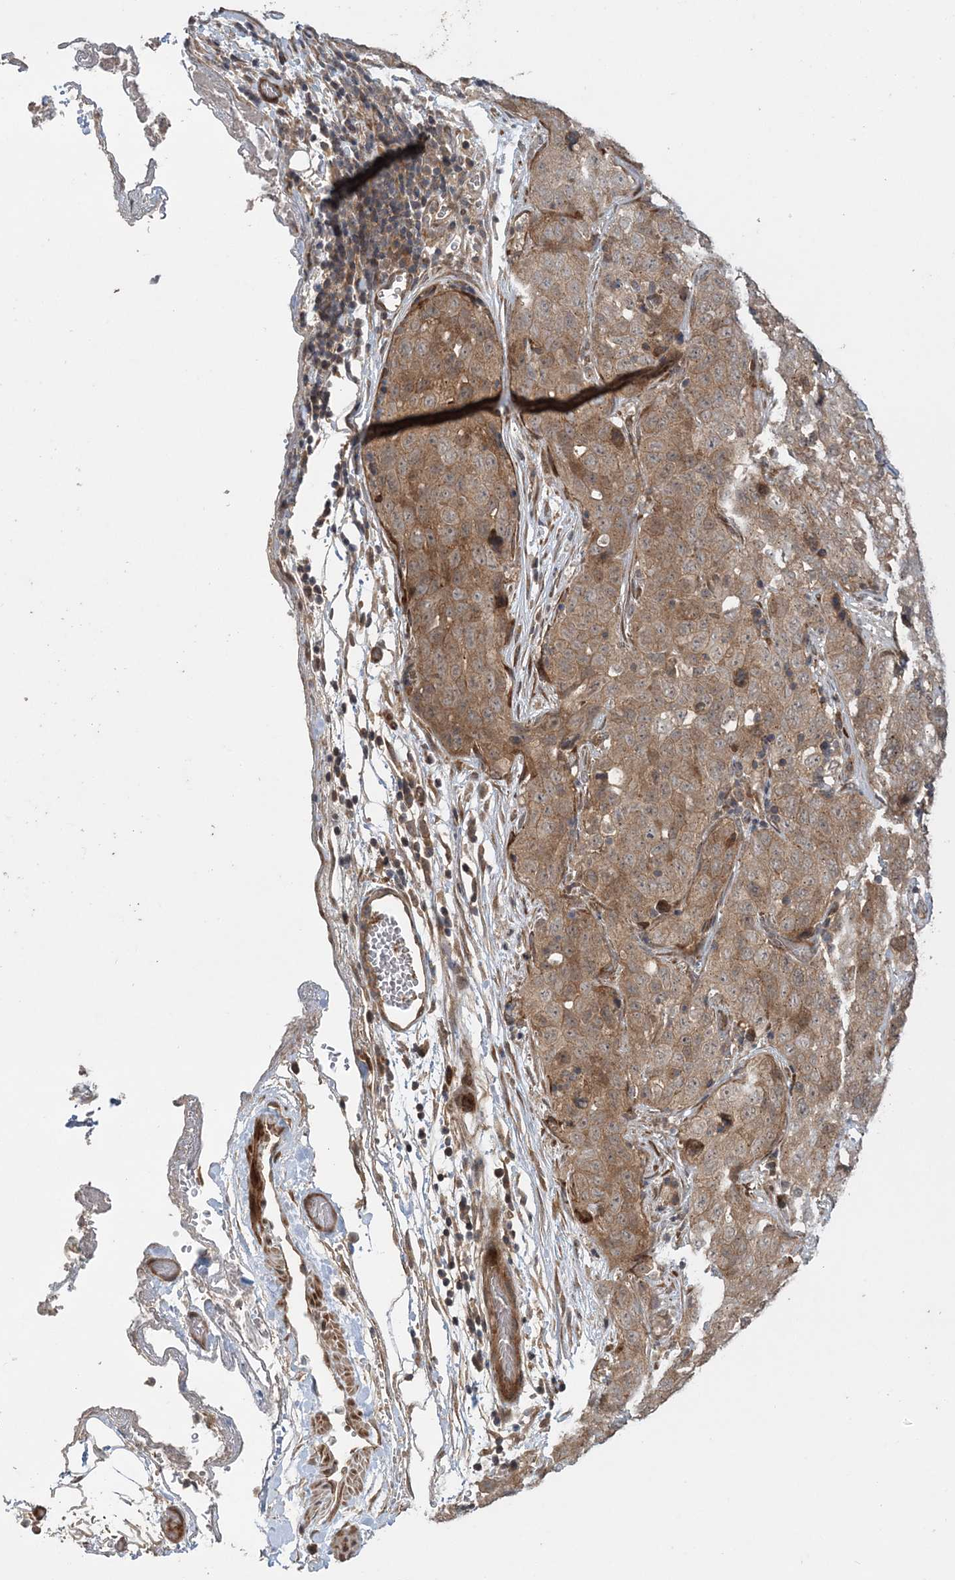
{"staining": {"intensity": "moderate", "quantity": ">75%", "location": "cytoplasmic/membranous"}, "tissue": "stomach cancer", "cell_type": "Tumor cells", "image_type": "cancer", "snomed": [{"axis": "morphology", "description": "Normal tissue, NOS"}, {"axis": "morphology", "description": "Adenocarcinoma, NOS"}, {"axis": "topography", "description": "Lymph node"}, {"axis": "topography", "description": "Stomach"}], "caption": "Protein expression analysis of stomach adenocarcinoma reveals moderate cytoplasmic/membranous expression in about >75% of tumor cells.", "gene": "UBTD2", "patient": {"sex": "male", "age": 48}}